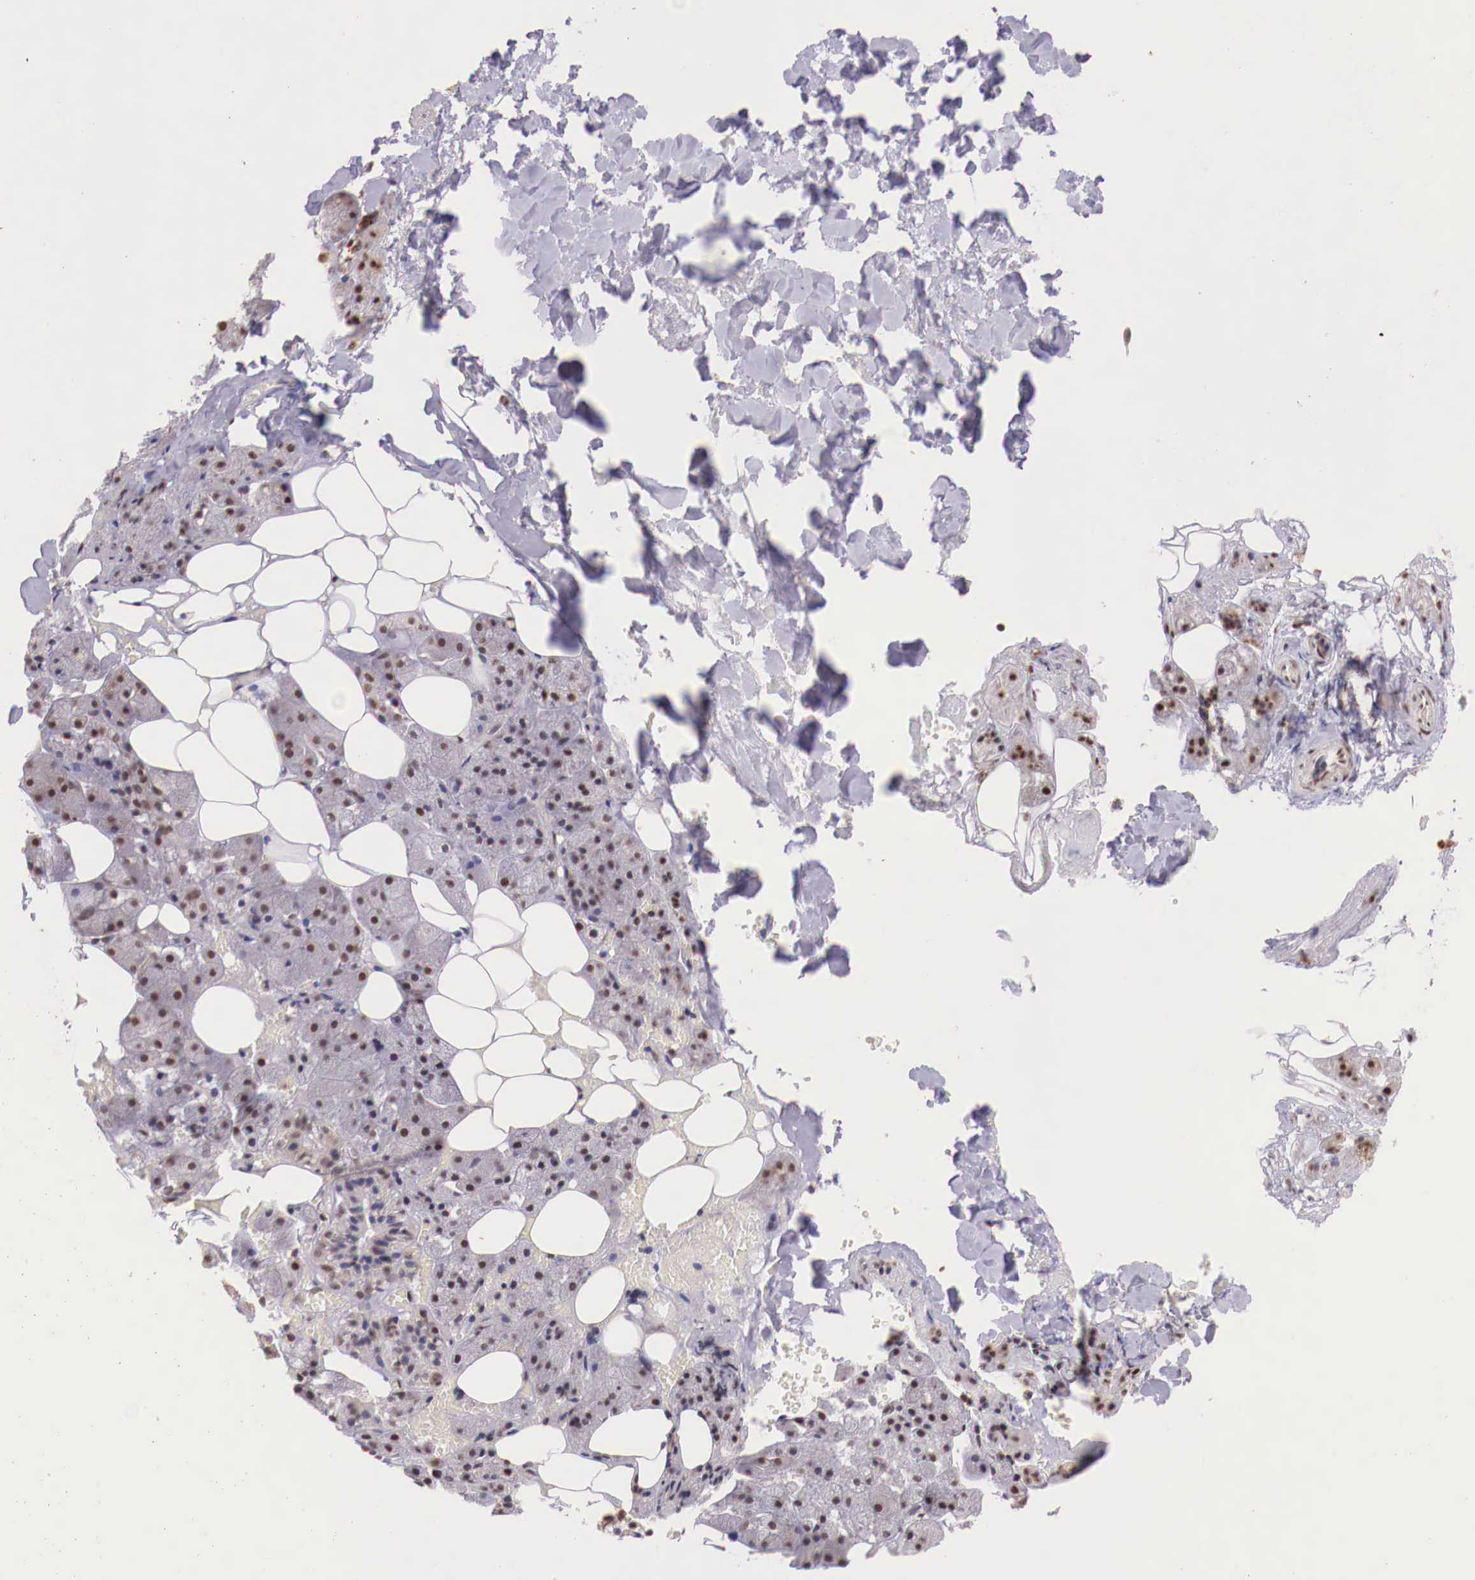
{"staining": {"intensity": "moderate", "quantity": ">75%", "location": "nuclear"}, "tissue": "salivary gland", "cell_type": "Glandular cells", "image_type": "normal", "snomed": [{"axis": "morphology", "description": "Normal tissue, NOS"}, {"axis": "topography", "description": "Salivary gland"}], "caption": "This histopathology image exhibits immunohistochemistry (IHC) staining of benign salivary gland, with medium moderate nuclear positivity in about >75% of glandular cells.", "gene": "SP1", "patient": {"sex": "female", "age": 55}}